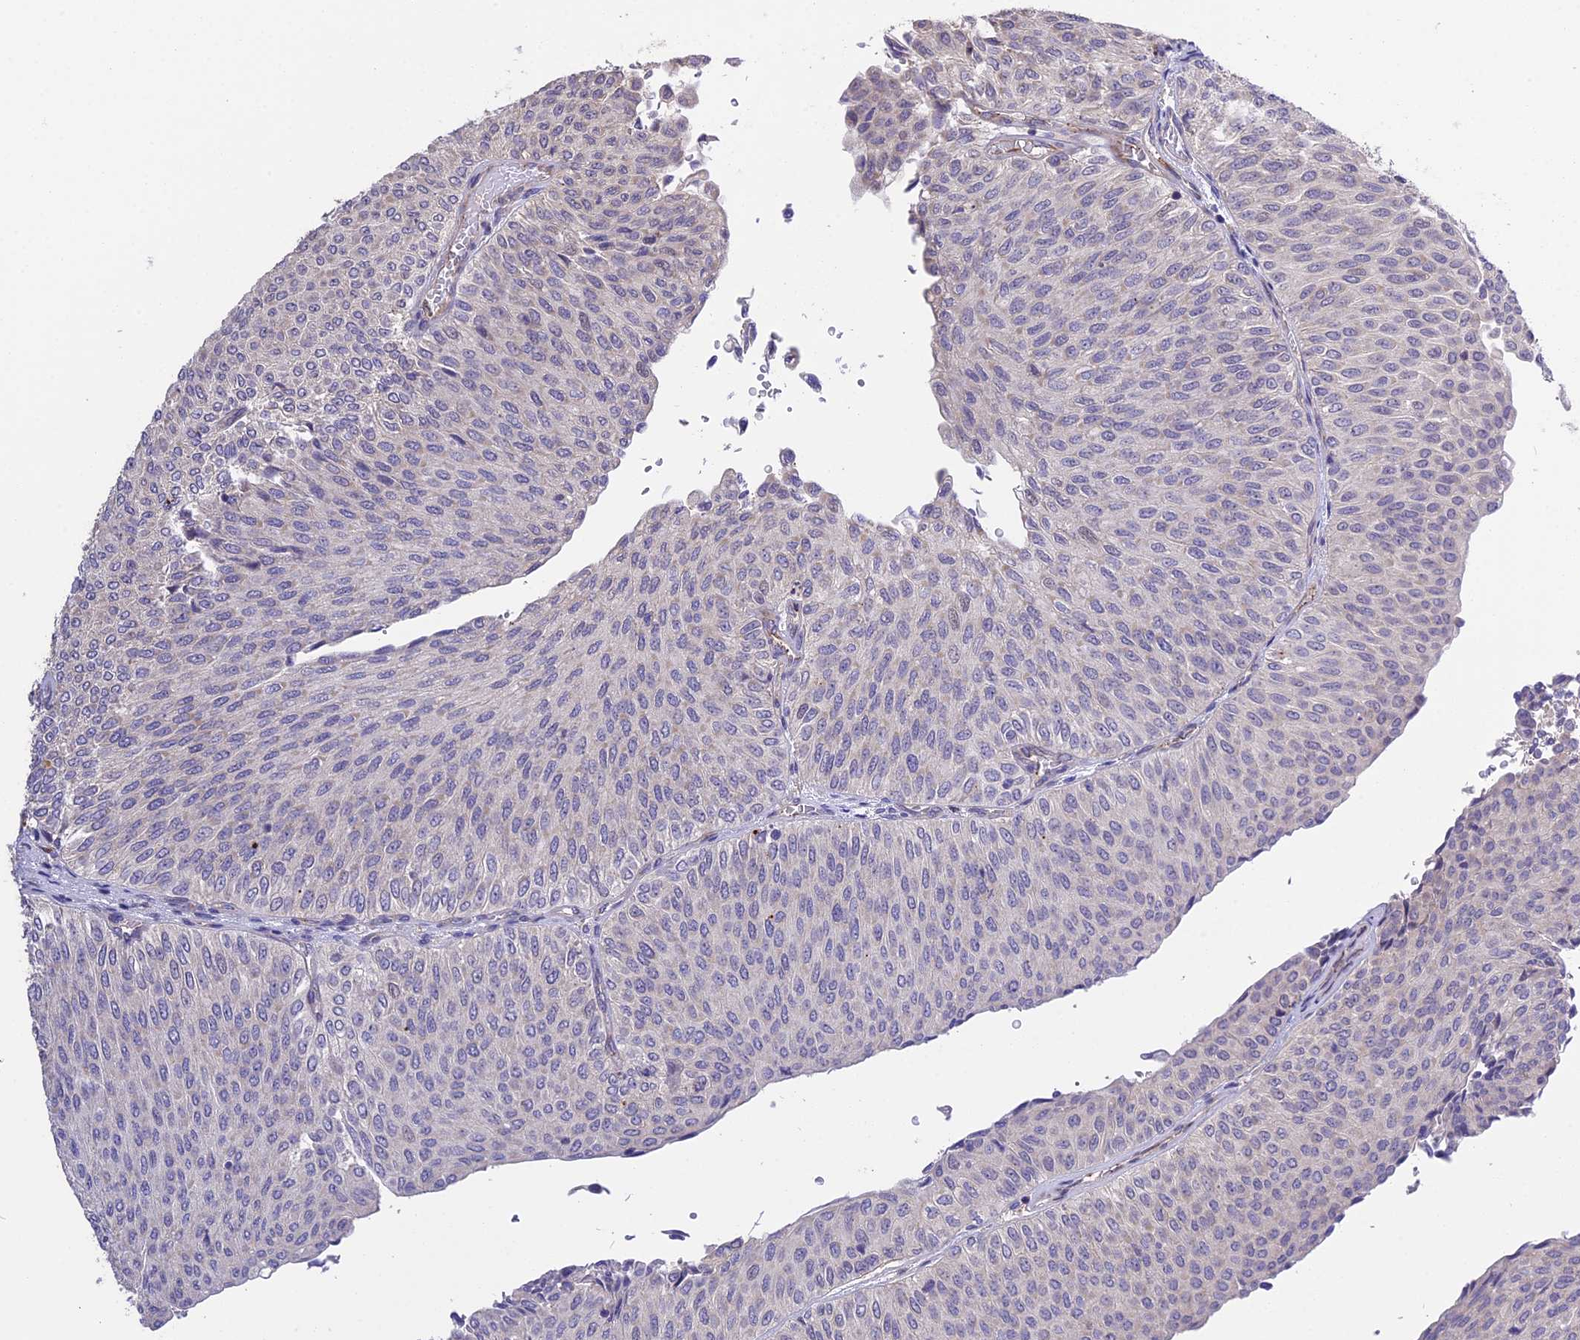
{"staining": {"intensity": "negative", "quantity": "none", "location": "none"}, "tissue": "urothelial cancer", "cell_type": "Tumor cells", "image_type": "cancer", "snomed": [{"axis": "morphology", "description": "Urothelial carcinoma, Low grade"}, {"axis": "topography", "description": "Urinary bladder"}], "caption": "Tumor cells show no significant protein expression in urothelial cancer. (Brightfield microscopy of DAB (3,3'-diaminobenzidine) immunohistochemistry (IHC) at high magnification).", "gene": "MFSD2A", "patient": {"sex": "male", "age": 78}}